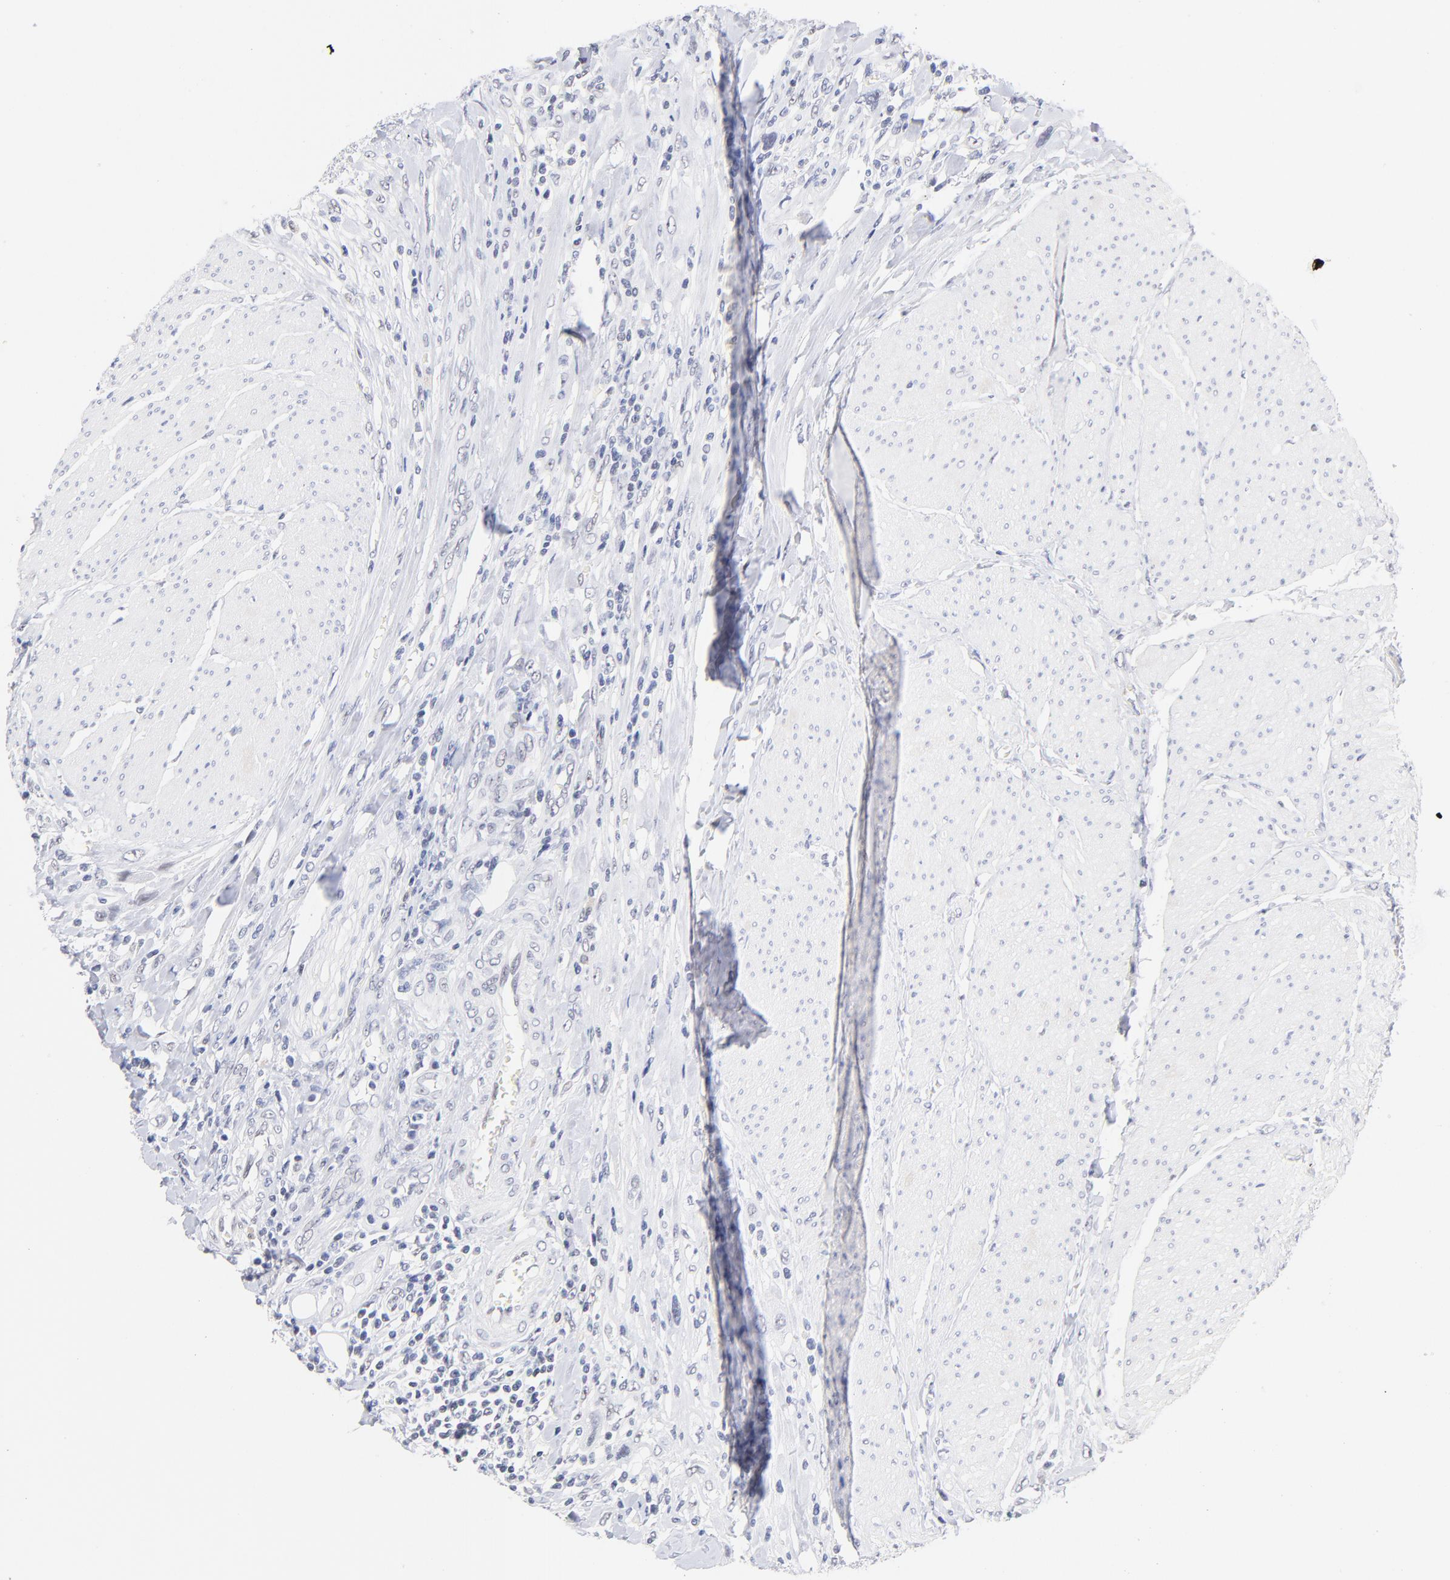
{"staining": {"intensity": "negative", "quantity": "none", "location": "none"}, "tissue": "urothelial cancer", "cell_type": "Tumor cells", "image_type": "cancer", "snomed": [{"axis": "morphology", "description": "Urothelial carcinoma, High grade"}, {"axis": "topography", "description": "Urinary bladder"}], "caption": "A micrograph of human high-grade urothelial carcinoma is negative for staining in tumor cells. Nuclei are stained in blue.", "gene": "ZNF74", "patient": {"sex": "male", "age": 50}}